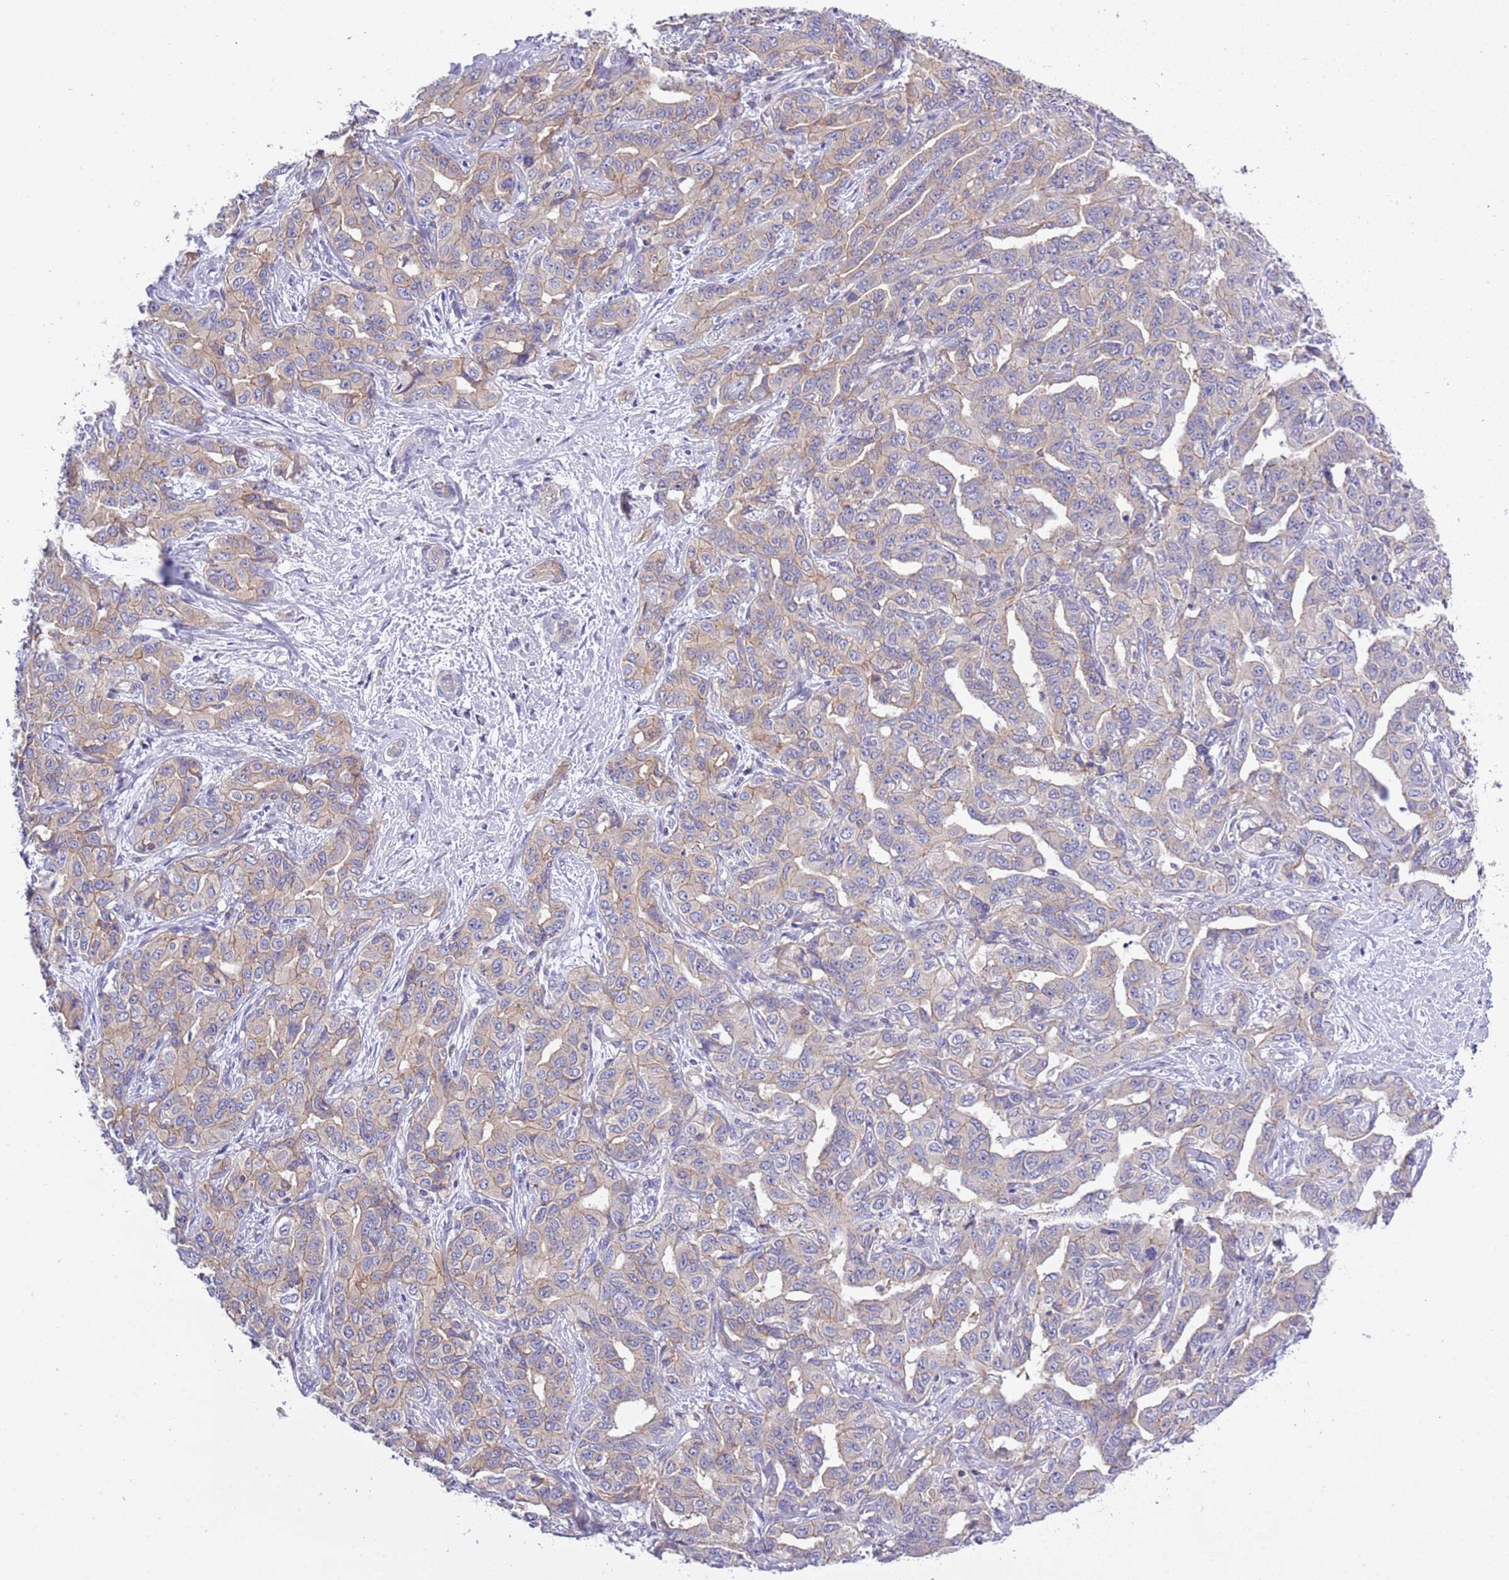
{"staining": {"intensity": "weak", "quantity": "<25%", "location": "cytoplasmic/membranous"}, "tissue": "liver cancer", "cell_type": "Tumor cells", "image_type": "cancer", "snomed": [{"axis": "morphology", "description": "Cholangiocarcinoma"}, {"axis": "topography", "description": "Liver"}], "caption": "Photomicrograph shows no protein expression in tumor cells of liver cancer tissue. Nuclei are stained in blue.", "gene": "STIP1", "patient": {"sex": "male", "age": 59}}